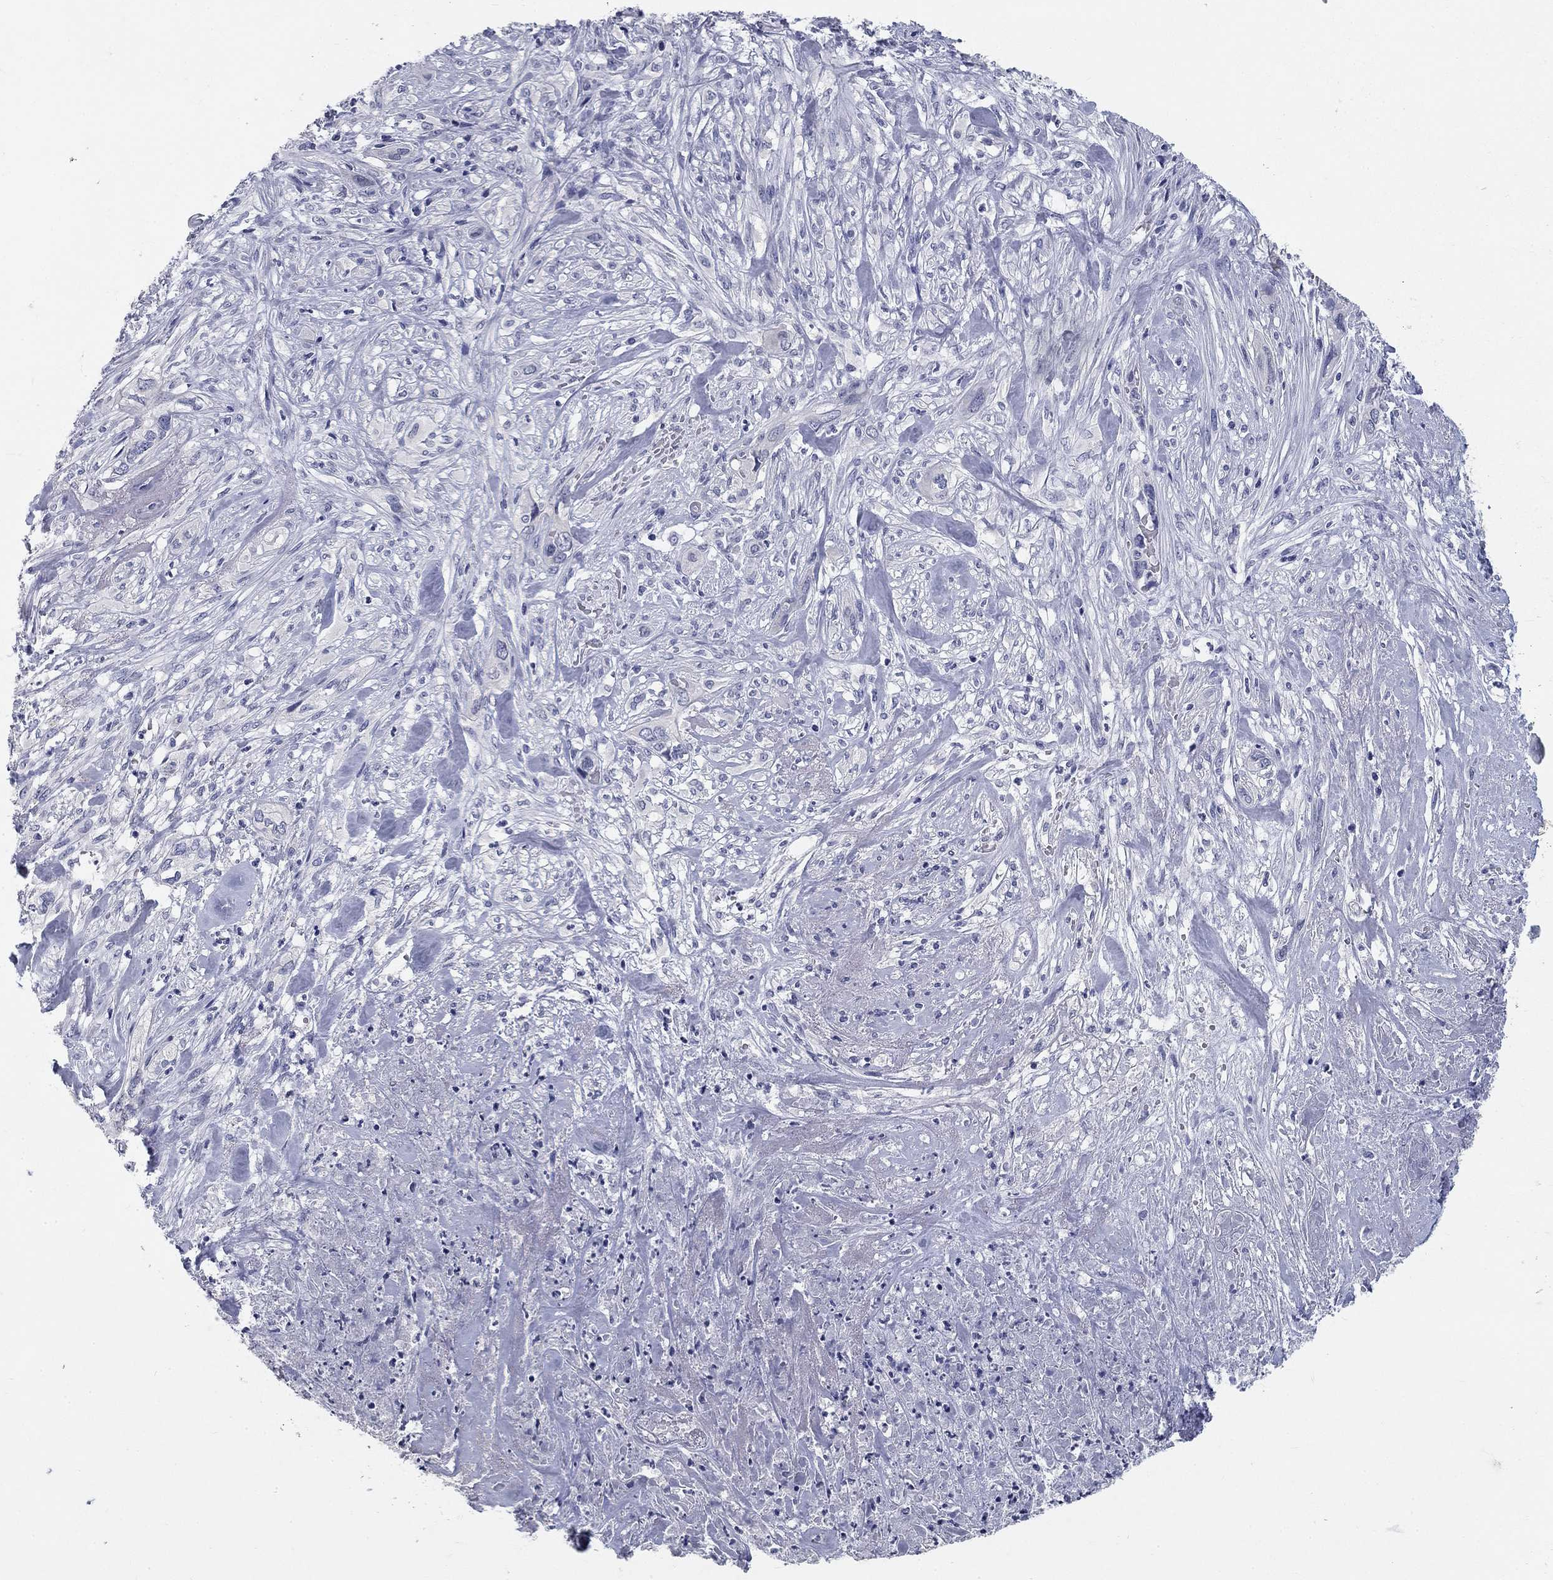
{"staining": {"intensity": "negative", "quantity": "none", "location": "none"}, "tissue": "cervical cancer", "cell_type": "Tumor cells", "image_type": "cancer", "snomed": [{"axis": "morphology", "description": "Squamous cell carcinoma, NOS"}, {"axis": "topography", "description": "Cervix"}], "caption": "Tumor cells show no significant positivity in cervical cancer (squamous cell carcinoma).", "gene": "ELAVL4", "patient": {"sex": "female", "age": 57}}